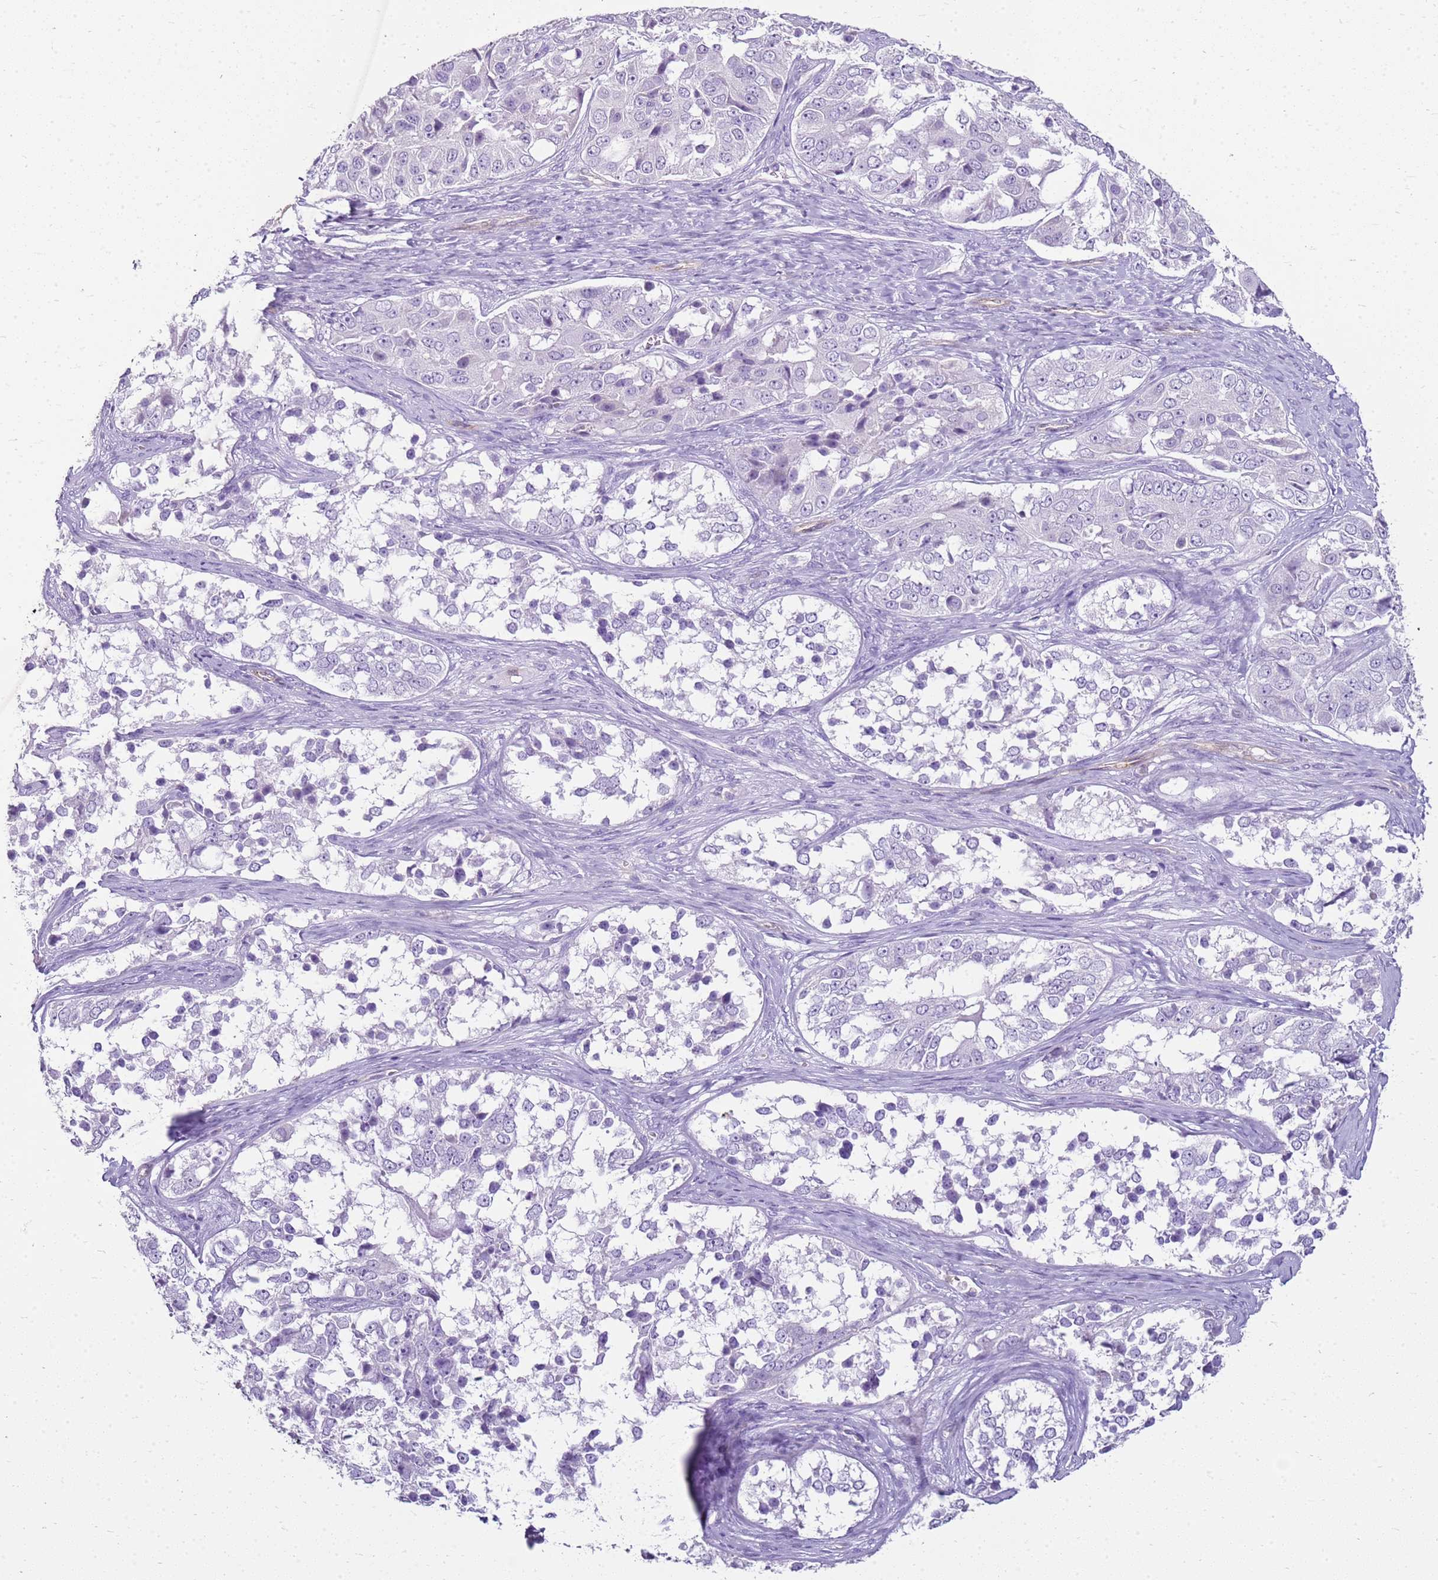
{"staining": {"intensity": "negative", "quantity": "none", "location": "none"}, "tissue": "ovarian cancer", "cell_type": "Tumor cells", "image_type": "cancer", "snomed": [{"axis": "morphology", "description": "Carcinoma, endometroid"}, {"axis": "topography", "description": "Ovary"}], "caption": "This is an IHC histopathology image of human ovarian cancer (endometroid carcinoma). There is no positivity in tumor cells.", "gene": "SULT1E1", "patient": {"sex": "female", "age": 51}}